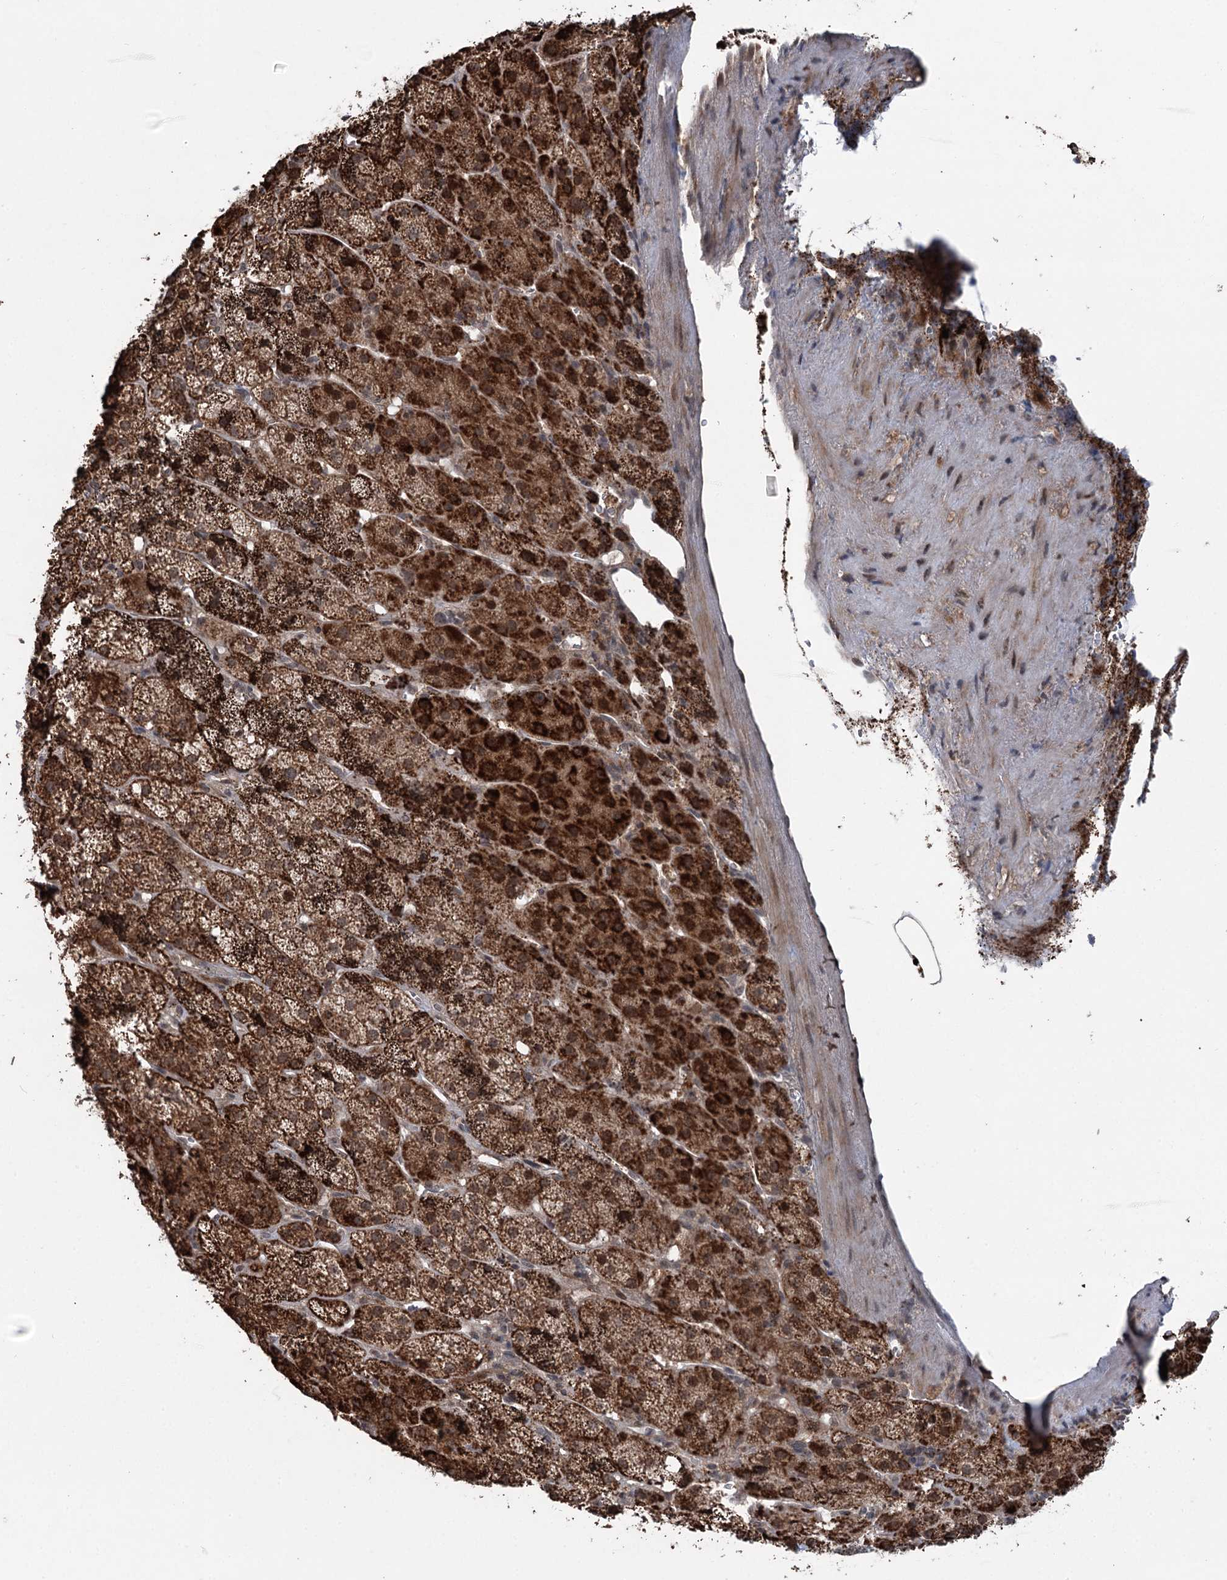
{"staining": {"intensity": "strong", "quantity": ">75%", "location": "cytoplasmic/membranous"}, "tissue": "adrenal gland", "cell_type": "Glandular cells", "image_type": "normal", "snomed": [{"axis": "morphology", "description": "Normal tissue, NOS"}, {"axis": "topography", "description": "Adrenal gland"}], "caption": "The photomicrograph shows immunohistochemical staining of normal adrenal gland. There is strong cytoplasmic/membranous expression is appreciated in about >75% of glandular cells.", "gene": "CCSER2", "patient": {"sex": "female", "age": 57}}